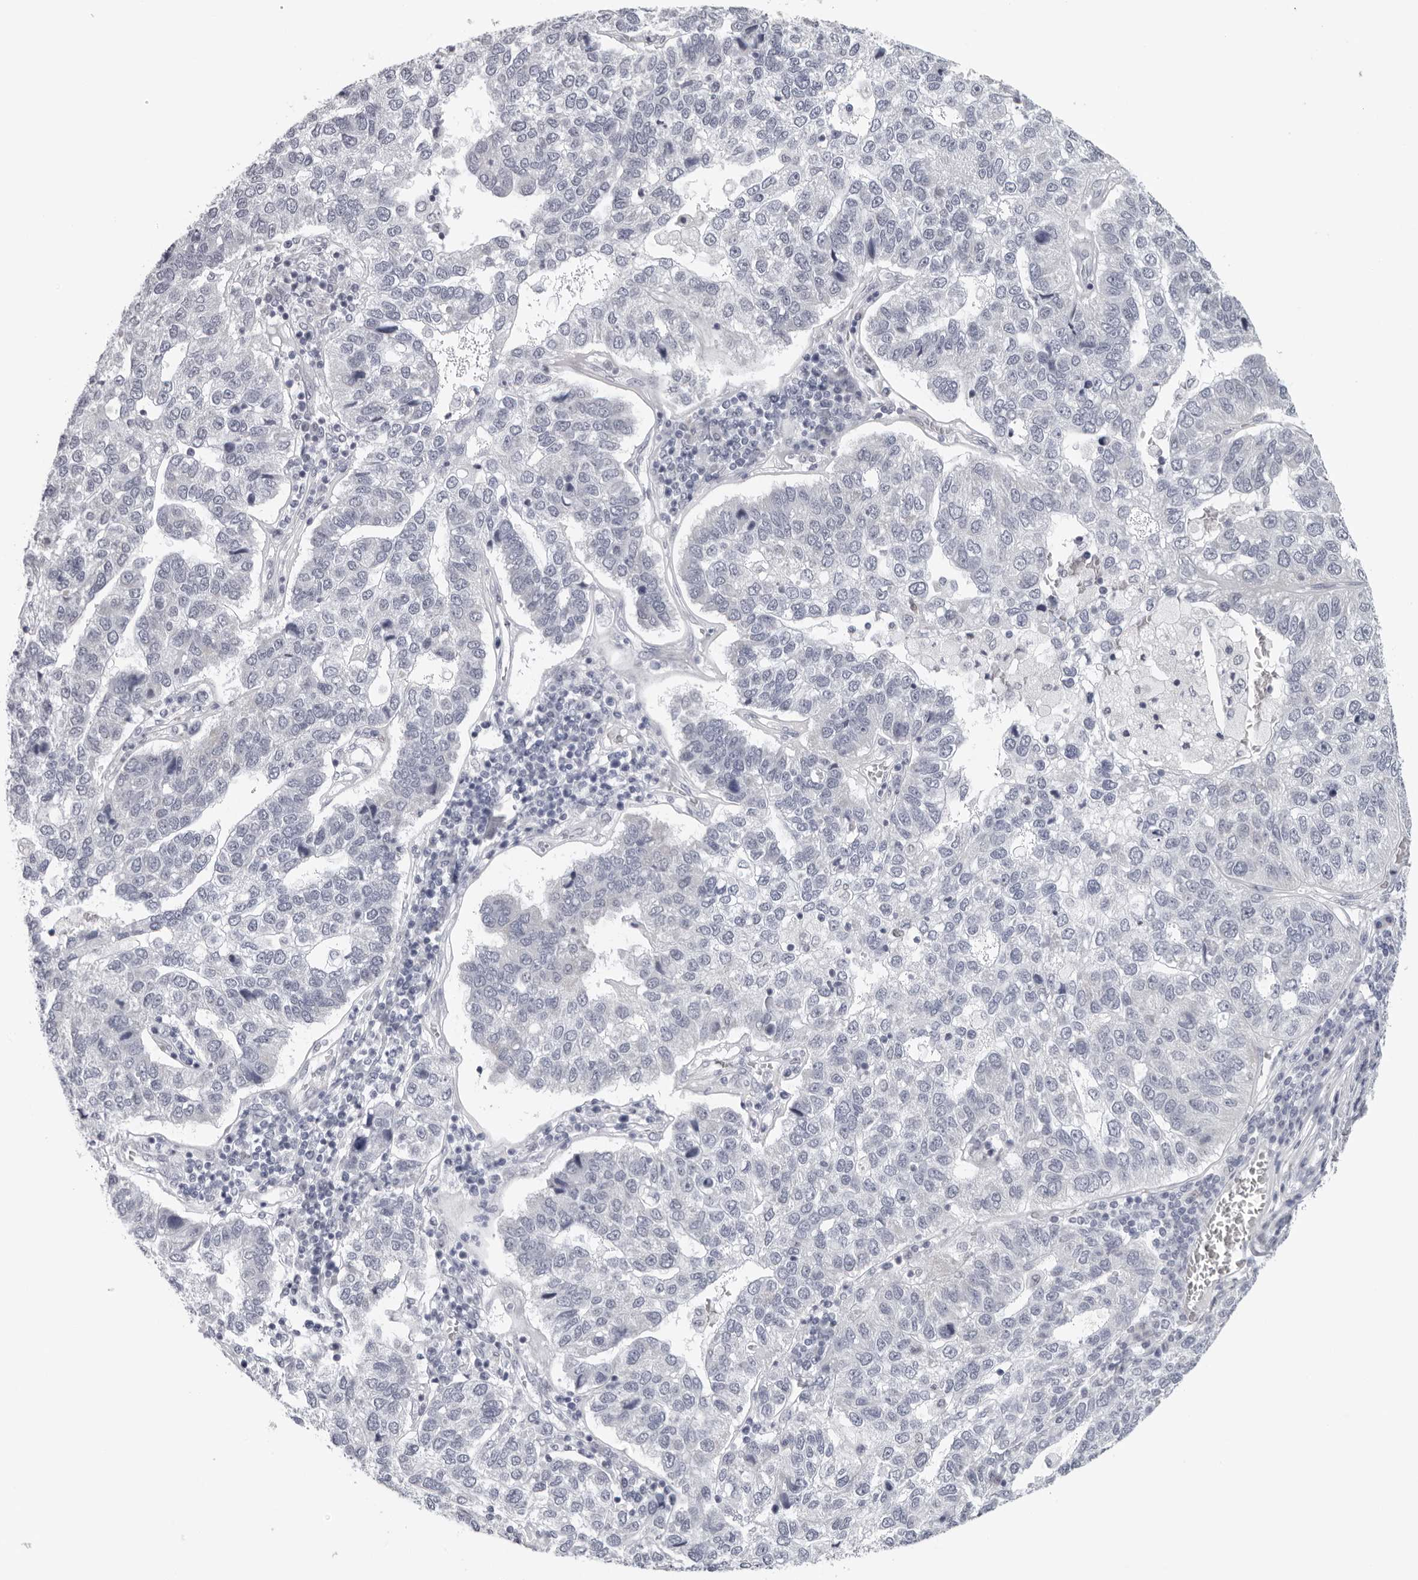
{"staining": {"intensity": "negative", "quantity": "none", "location": "none"}, "tissue": "pancreatic cancer", "cell_type": "Tumor cells", "image_type": "cancer", "snomed": [{"axis": "morphology", "description": "Adenocarcinoma, NOS"}, {"axis": "topography", "description": "Pancreas"}], "caption": "IHC histopathology image of neoplastic tissue: adenocarcinoma (pancreatic) stained with DAB reveals no significant protein positivity in tumor cells. Nuclei are stained in blue.", "gene": "CPT2", "patient": {"sex": "female", "age": 61}}